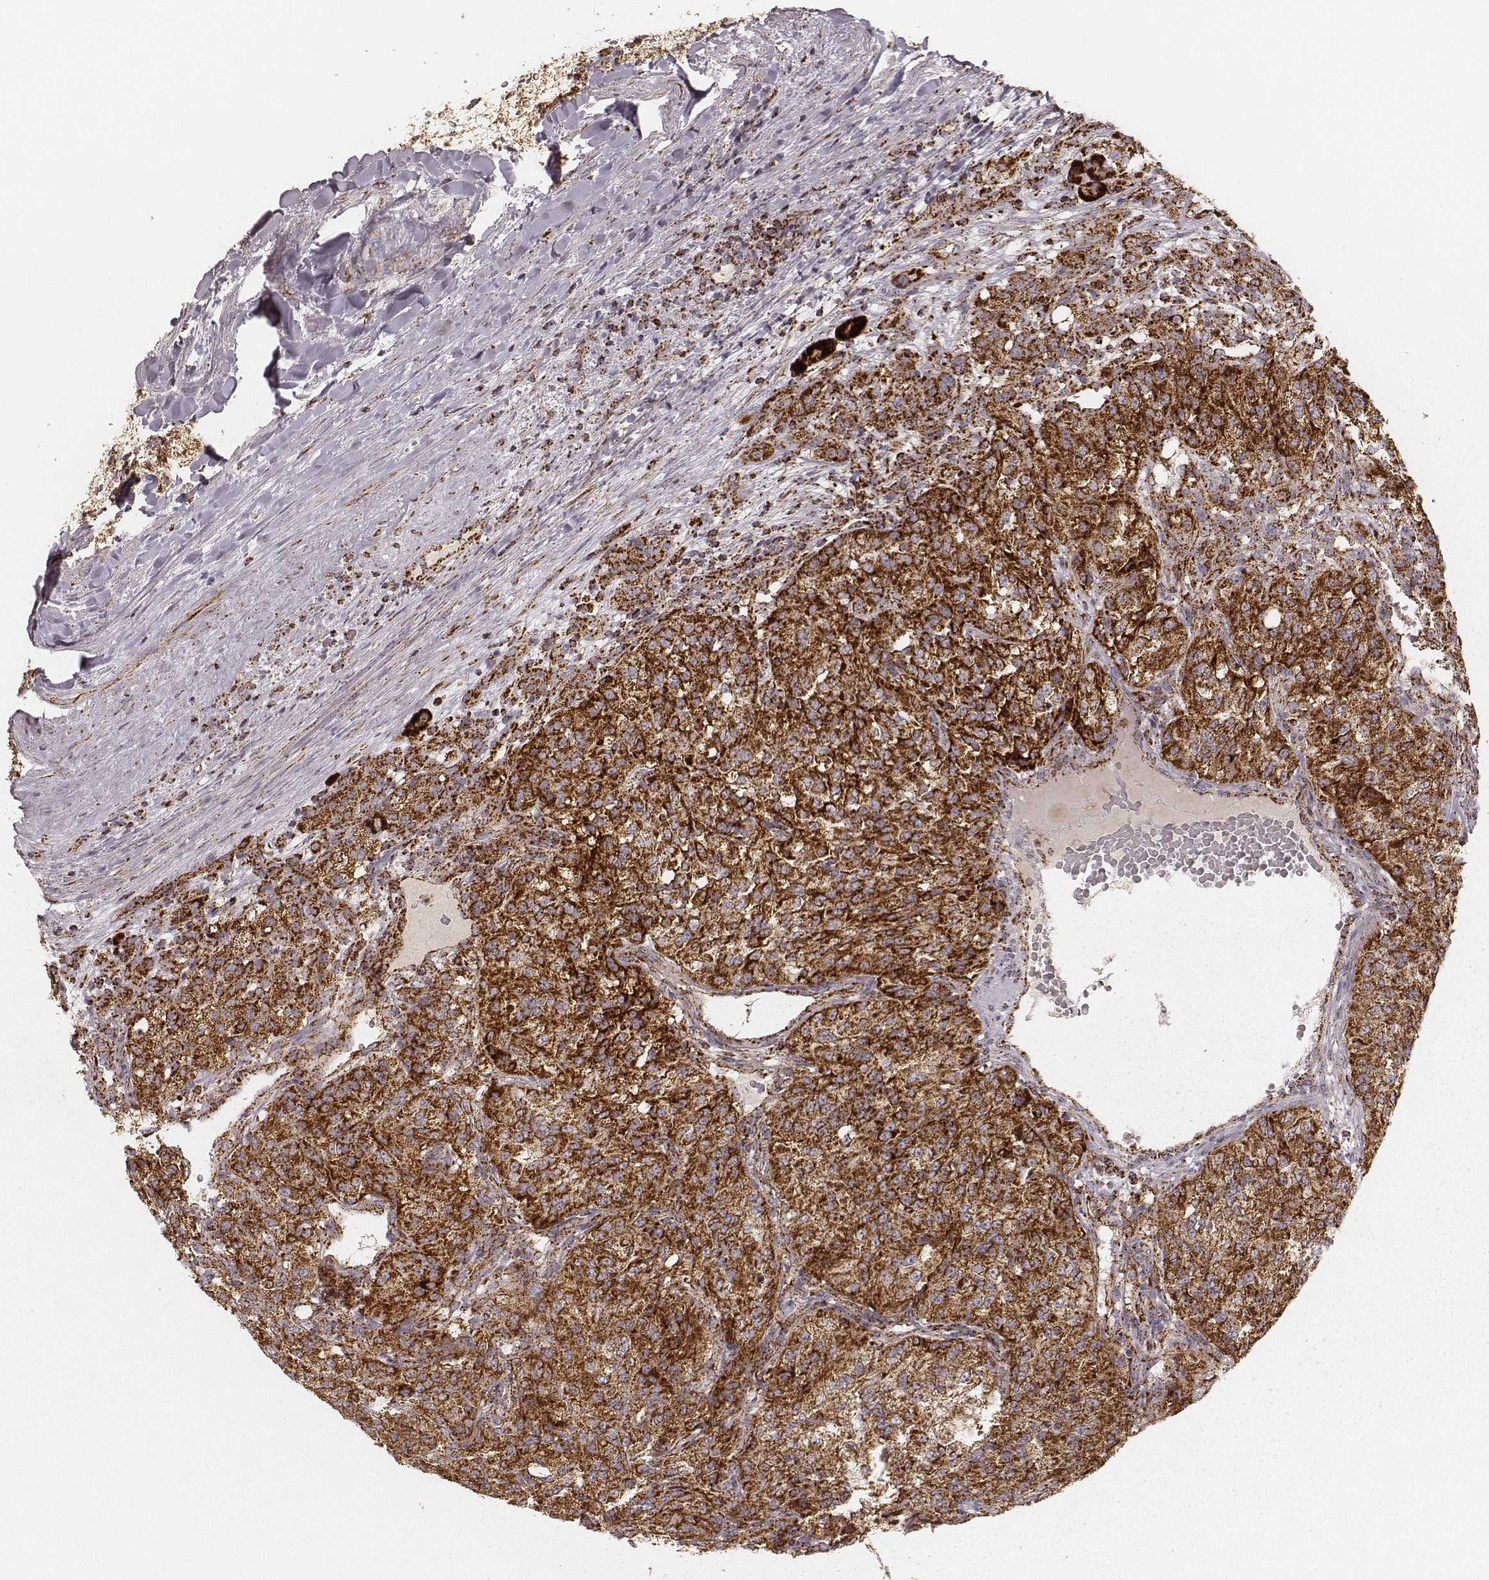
{"staining": {"intensity": "strong", "quantity": ">75%", "location": "cytoplasmic/membranous"}, "tissue": "renal cancer", "cell_type": "Tumor cells", "image_type": "cancer", "snomed": [{"axis": "morphology", "description": "Adenocarcinoma, NOS"}, {"axis": "topography", "description": "Kidney"}], "caption": "Immunohistochemistry (IHC) image of neoplastic tissue: renal cancer (adenocarcinoma) stained using immunohistochemistry (IHC) shows high levels of strong protein expression localized specifically in the cytoplasmic/membranous of tumor cells, appearing as a cytoplasmic/membranous brown color.", "gene": "CS", "patient": {"sex": "female", "age": 63}}